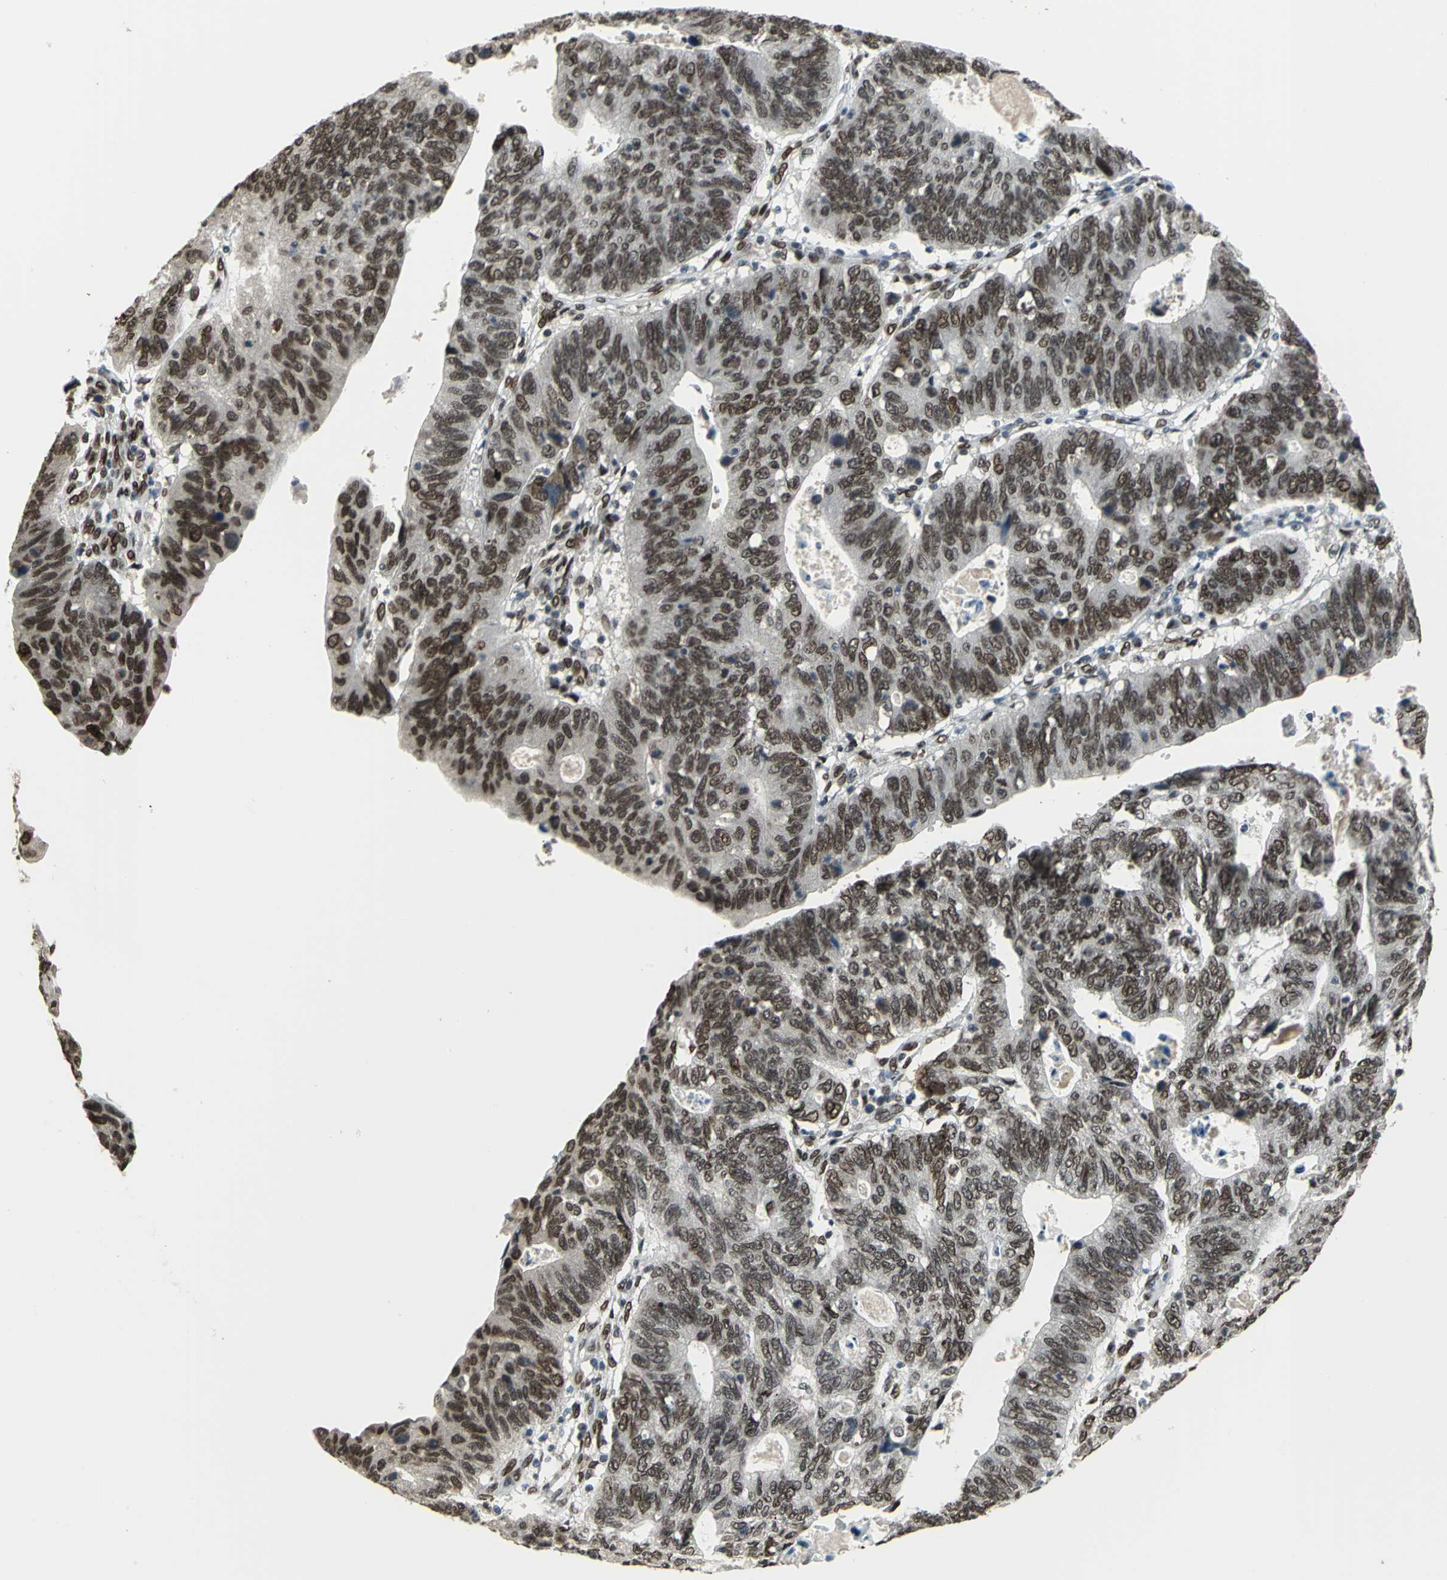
{"staining": {"intensity": "strong", "quantity": ">75%", "location": "cytoplasmic/membranous,nuclear"}, "tissue": "stomach cancer", "cell_type": "Tumor cells", "image_type": "cancer", "snomed": [{"axis": "morphology", "description": "Adenocarcinoma, NOS"}, {"axis": "topography", "description": "Stomach"}], "caption": "Stomach cancer was stained to show a protein in brown. There is high levels of strong cytoplasmic/membranous and nuclear expression in about >75% of tumor cells. (DAB IHC with brightfield microscopy, high magnification).", "gene": "ISY1", "patient": {"sex": "male", "age": 59}}